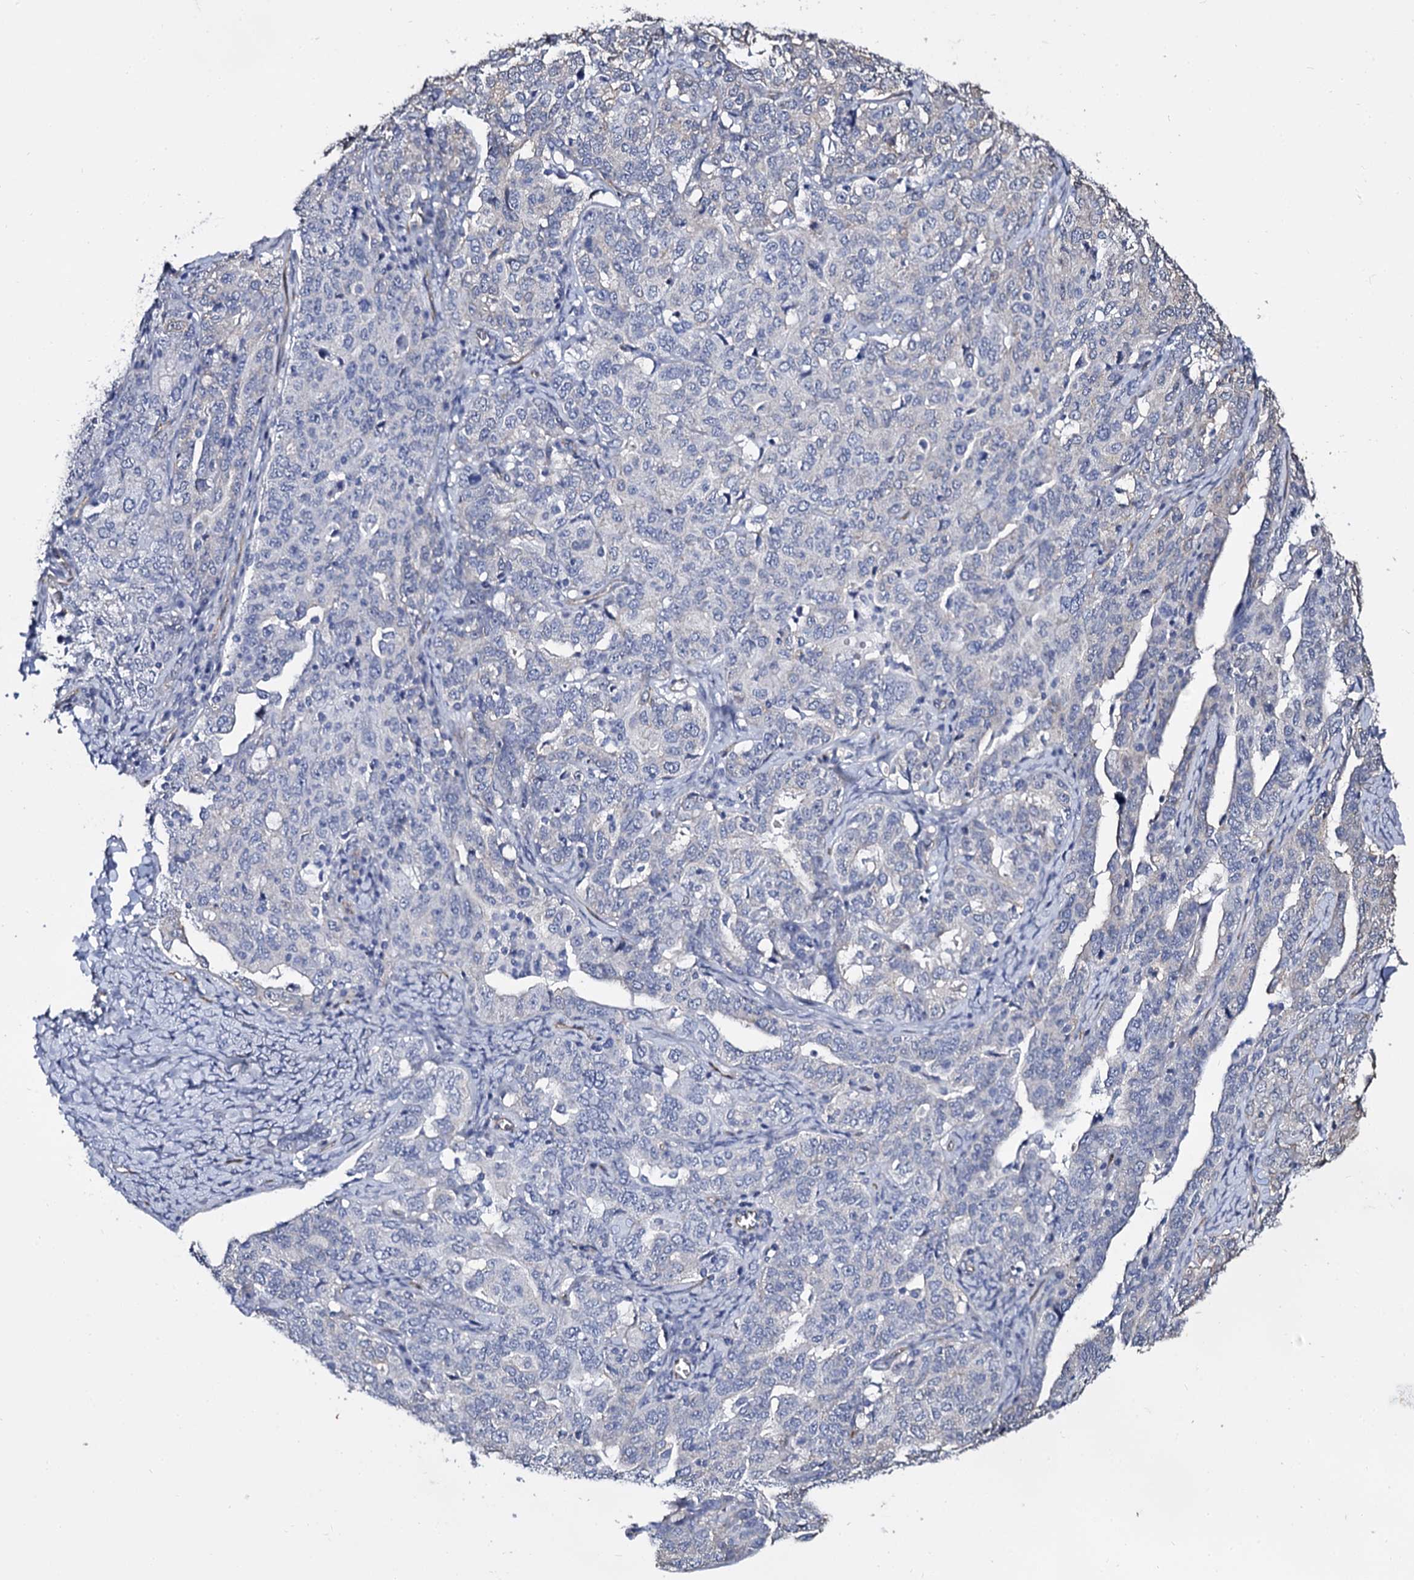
{"staining": {"intensity": "negative", "quantity": "none", "location": "none"}, "tissue": "ovarian cancer", "cell_type": "Tumor cells", "image_type": "cancer", "snomed": [{"axis": "morphology", "description": "Carcinoma, endometroid"}, {"axis": "topography", "description": "Ovary"}], "caption": "The photomicrograph reveals no significant staining in tumor cells of ovarian cancer (endometroid carcinoma).", "gene": "CBFB", "patient": {"sex": "female", "age": 62}}